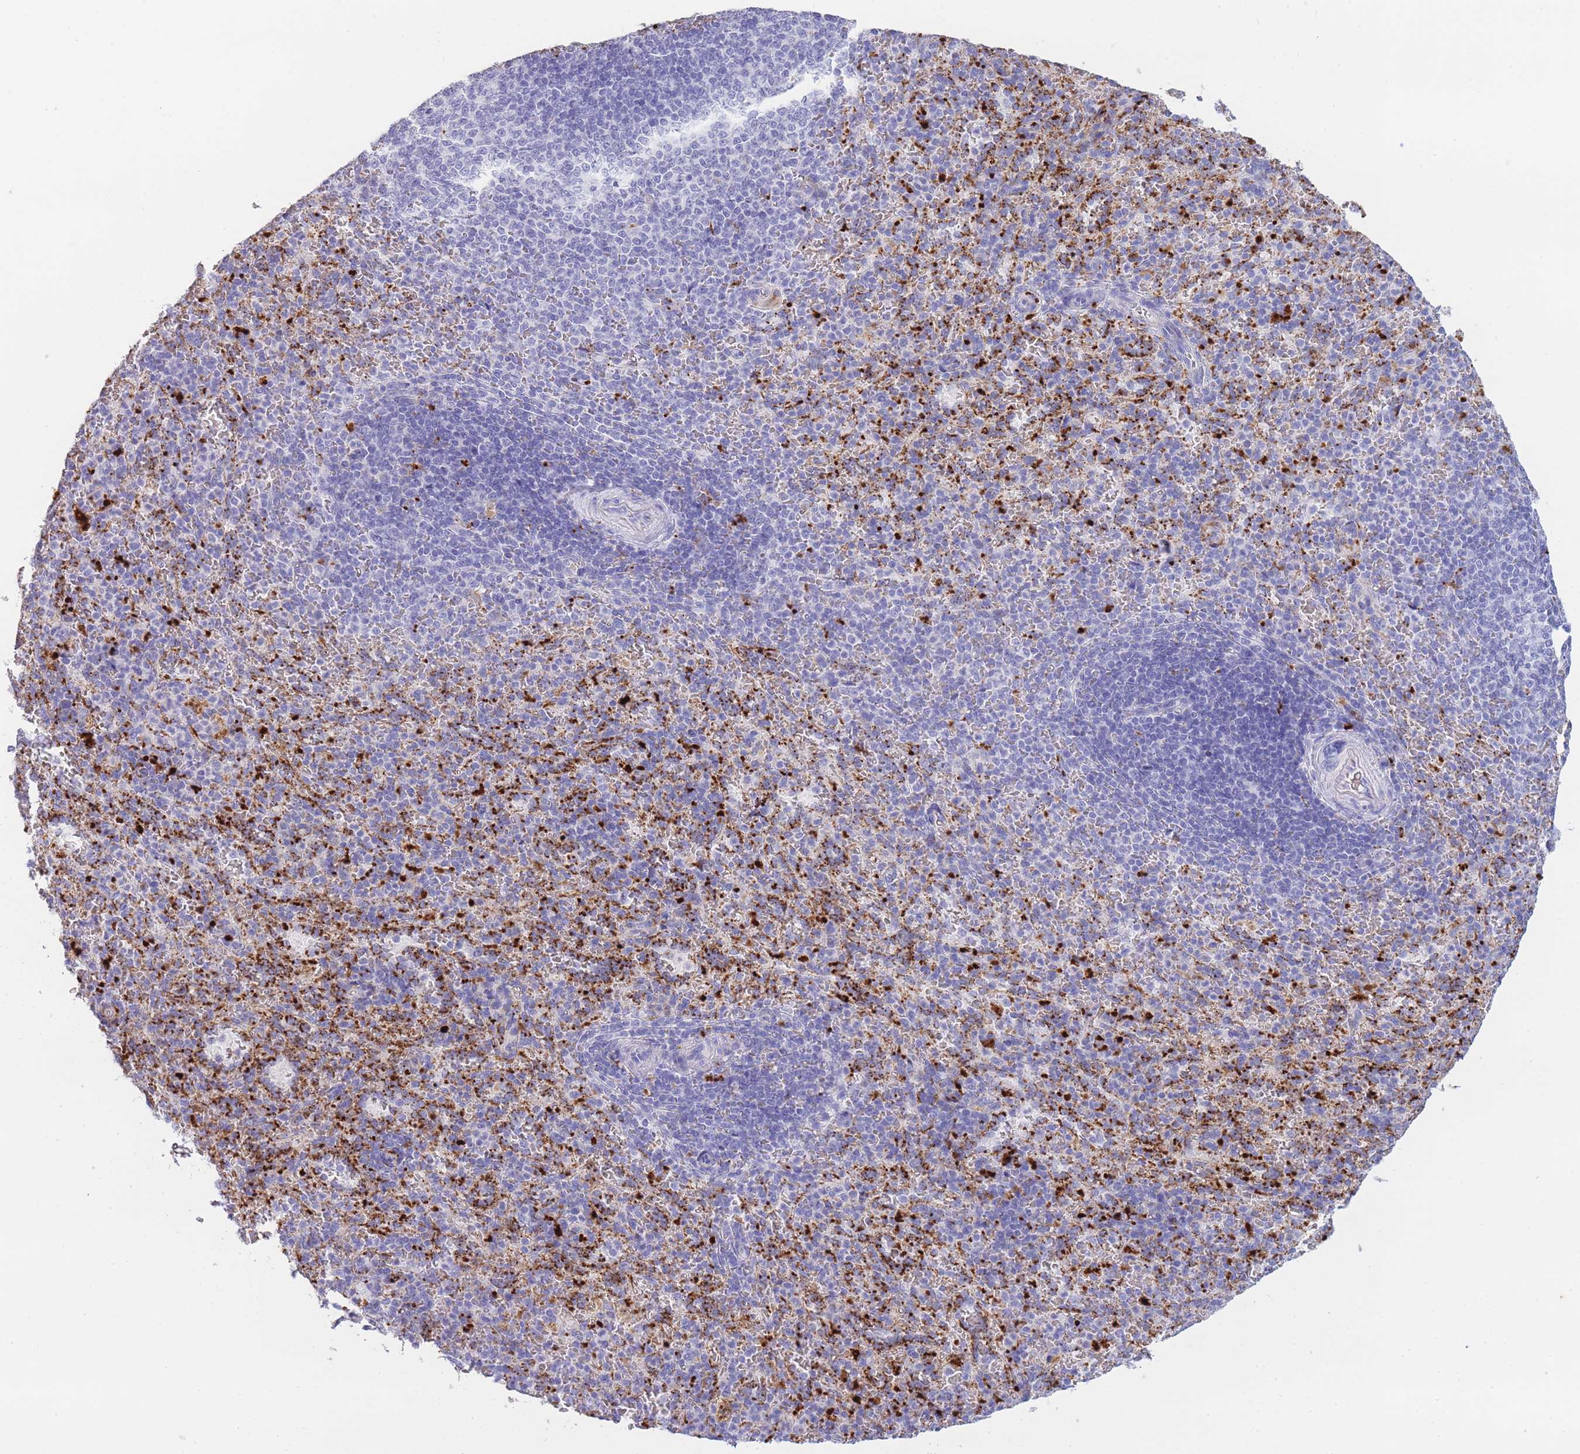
{"staining": {"intensity": "negative", "quantity": "none", "location": "none"}, "tissue": "spleen", "cell_type": "Cells in red pulp", "image_type": "normal", "snomed": [{"axis": "morphology", "description": "Normal tissue, NOS"}, {"axis": "topography", "description": "Spleen"}], "caption": "An immunohistochemistry (IHC) micrograph of benign spleen is shown. There is no staining in cells in red pulp of spleen. Brightfield microscopy of IHC stained with DAB (3,3'-diaminobenzidine) (brown) and hematoxylin (blue), captured at high magnification.", "gene": "GAA", "patient": {"sex": "female", "age": 21}}